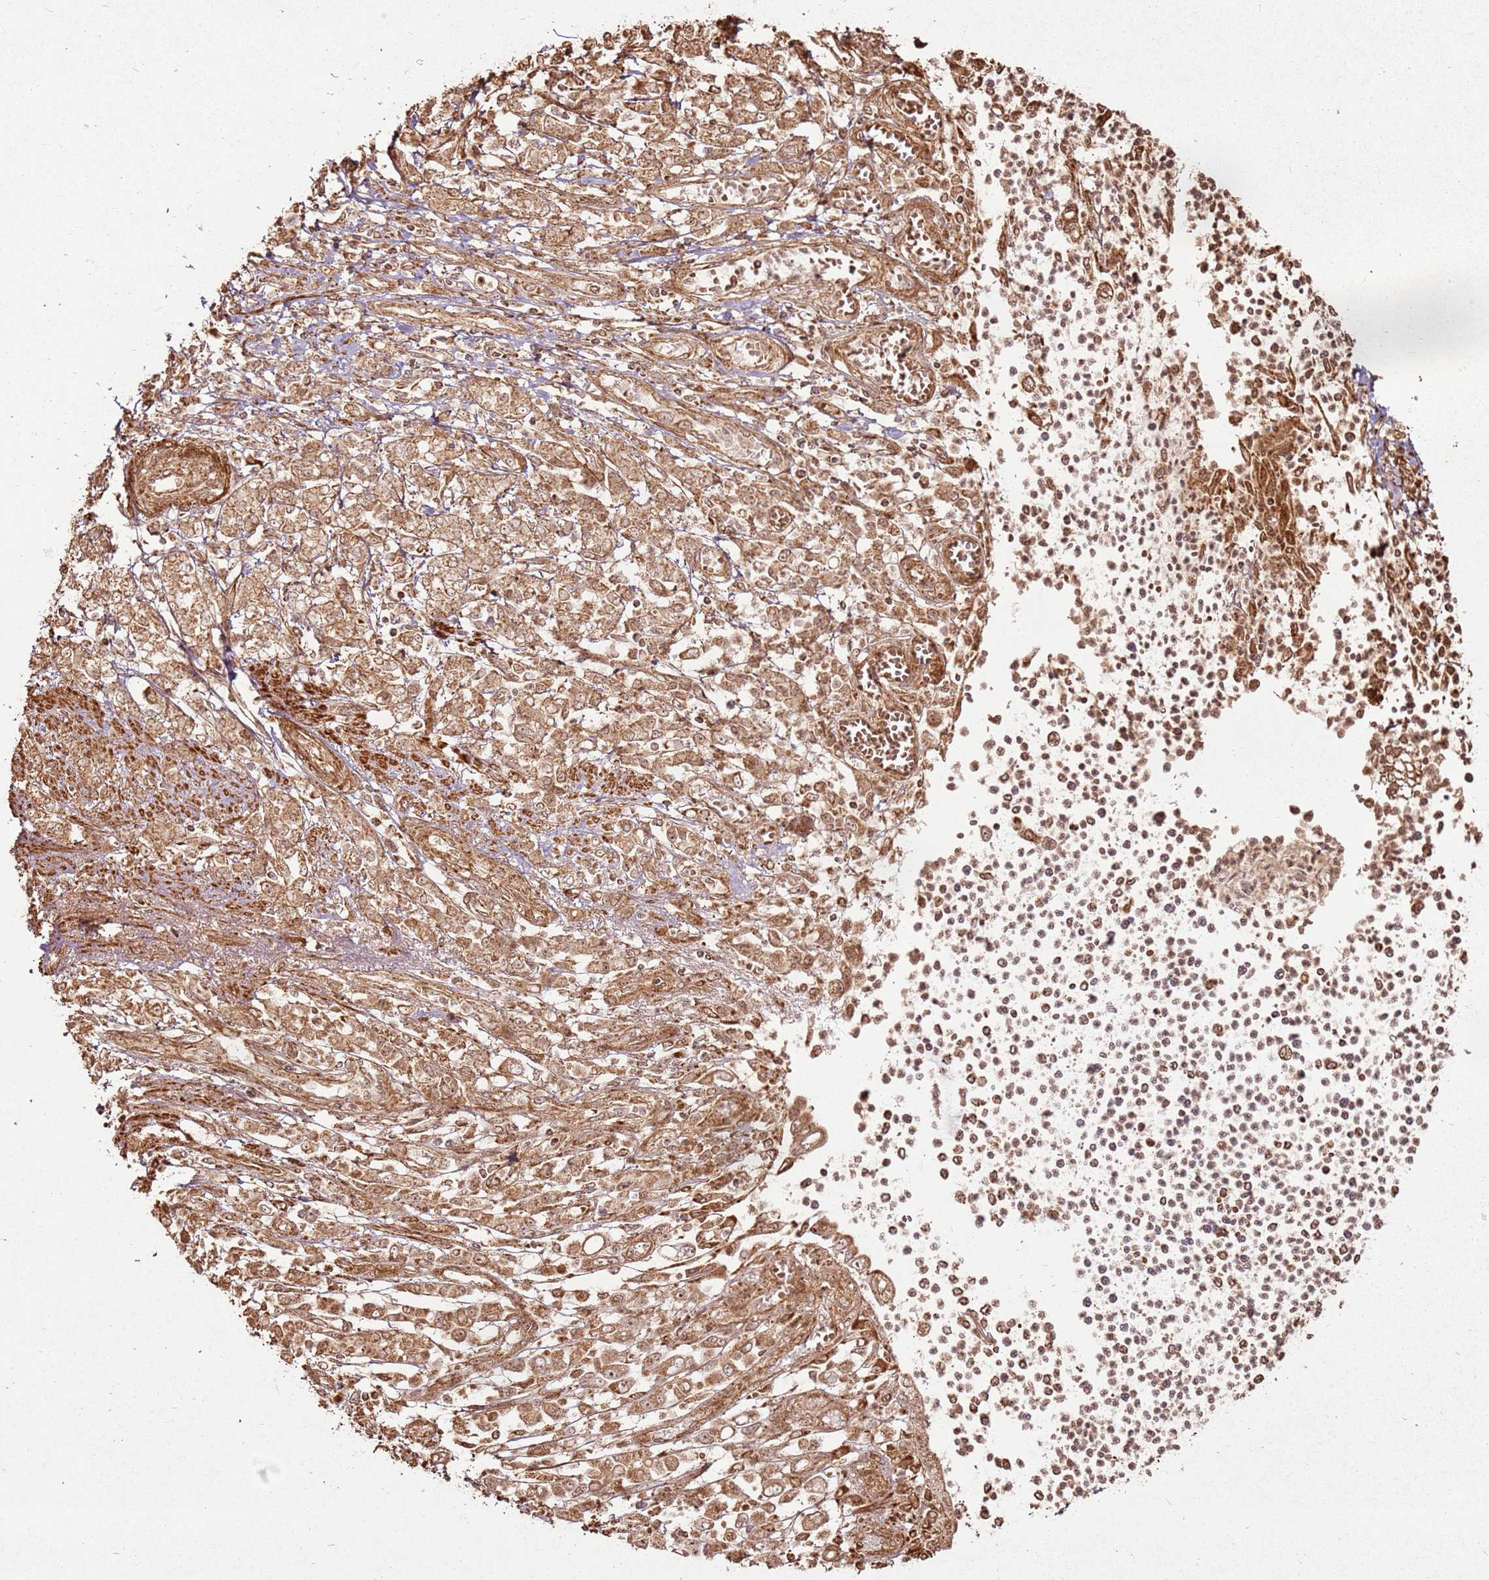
{"staining": {"intensity": "moderate", "quantity": ">75%", "location": "cytoplasmic/membranous"}, "tissue": "stomach cancer", "cell_type": "Tumor cells", "image_type": "cancer", "snomed": [{"axis": "morphology", "description": "Adenocarcinoma, NOS"}, {"axis": "topography", "description": "Stomach"}], "caption": "This histopathology image displays immunohistochemistry (IHC) staining of stomach cancer (adenocarcinoma), with medium moderate cytoplasmic/membranous expression in approximately >75% of tumor cells.", "gene": "MRPS6", "patient": {"sex": "female", "age": 76}}